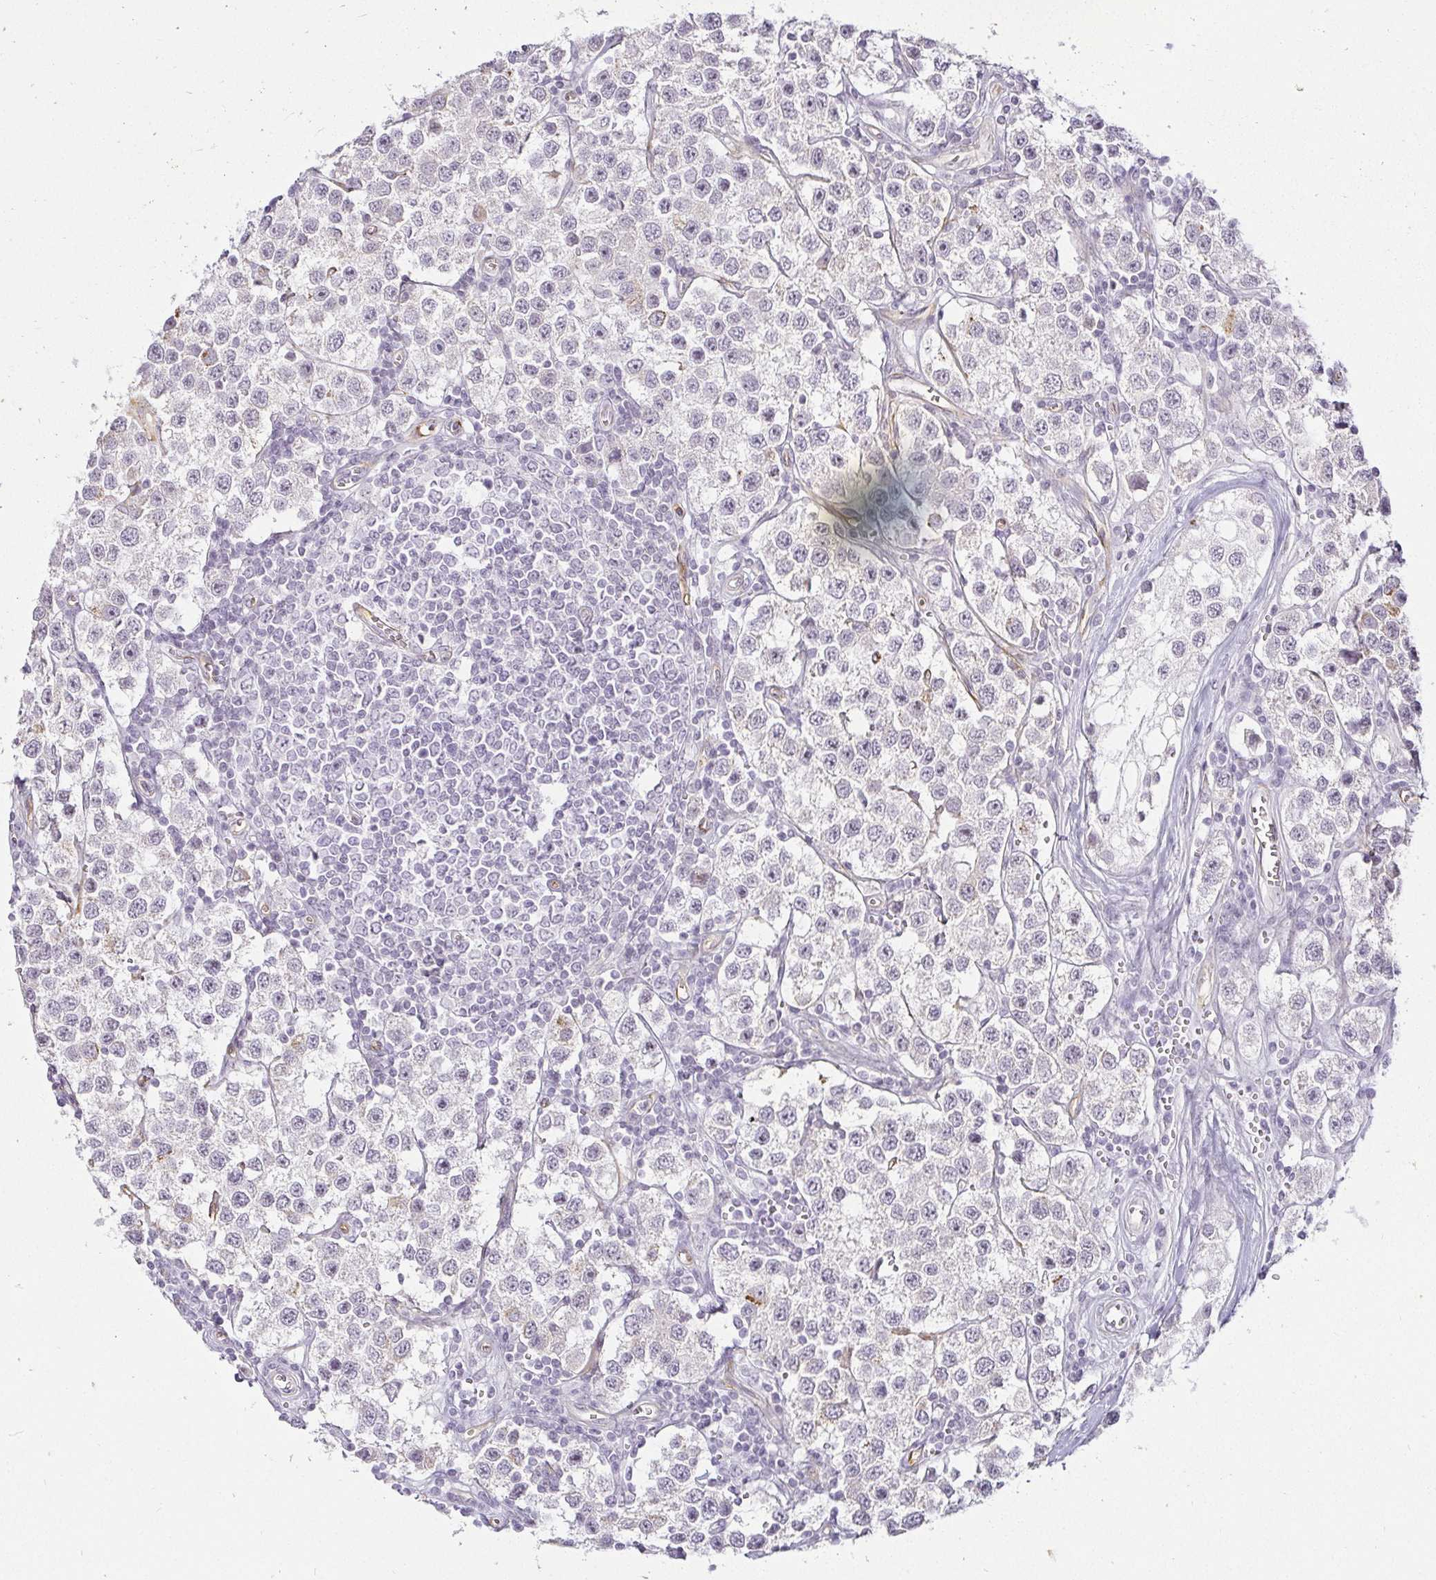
{"staining": {"intensity": "negative", "quantity": "none", "location": "none"}, "tissue": "testis cancer", "cell_type": "Tumor cells", "image_type": "cancer", "snomed": [{"axis": "morphology", "description": "Seminoma, NOS"}, {"axis": "topography", "description": "Testis"}], "caption": "The IHC image has no significant expression in tumor cells of testis cancer tissue.", "gene": "ACAN", "patient": {"sex": "male", "age": 34}}